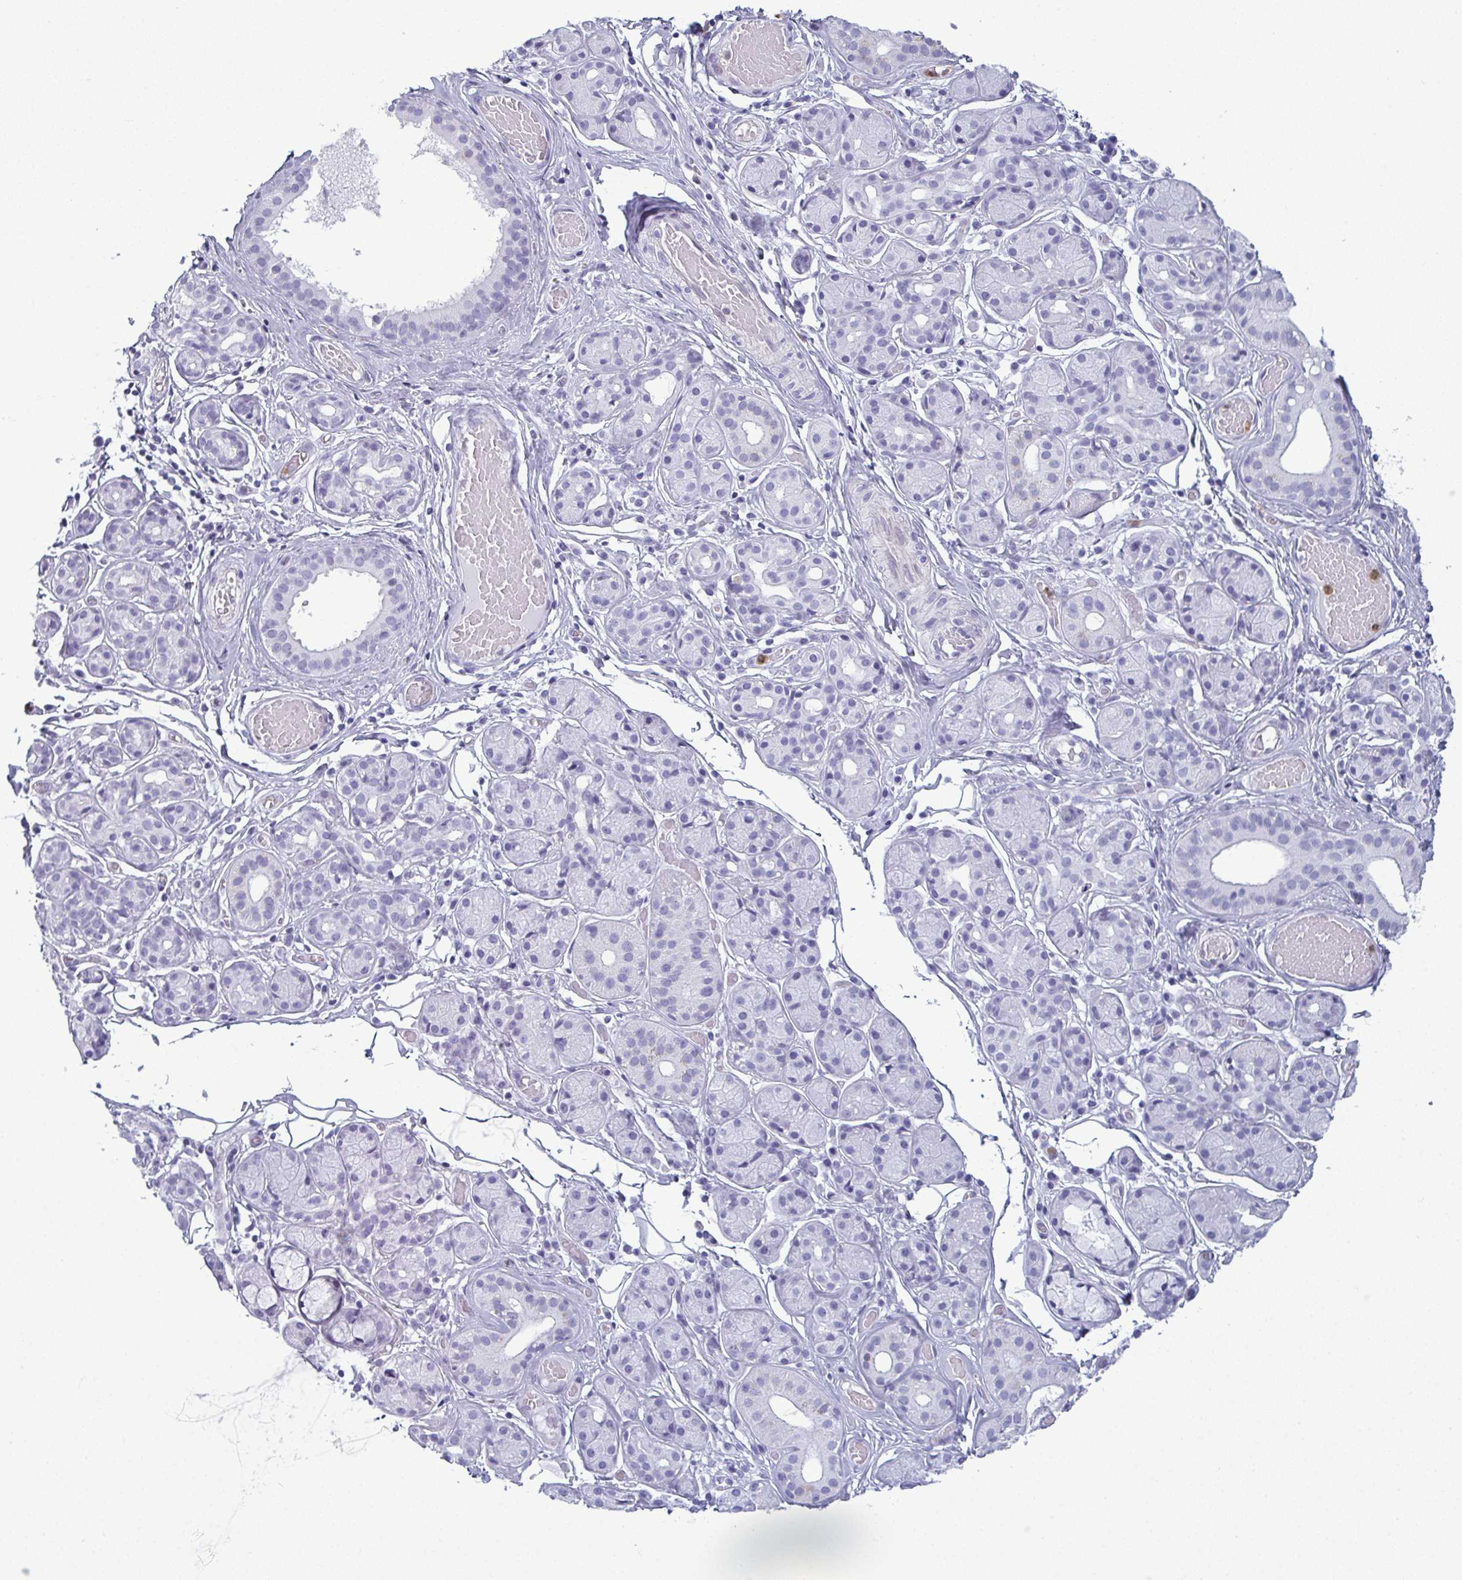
{"staining": {"intensity": "negative", "quantity": "none", "location": "none"}, "tissue": "salivary gland", "cell_type": "Glandular cells", "image_type": "normal", "snomed": [{"axis": "morphology", "description": "Normal tissue, NOS"}, {"axis": "topography", "description": "Salivary gland"}, {"axis": "topography", "description": "Peripheral nerve tissue"}], "caption": "A high-resolution micrograph shows immunohistochemistry staining of normal salivary gland, which reveals no significant staining in glandular cells.", "gene": "CDA", "patient": {"sex": "male", "age": 71}}